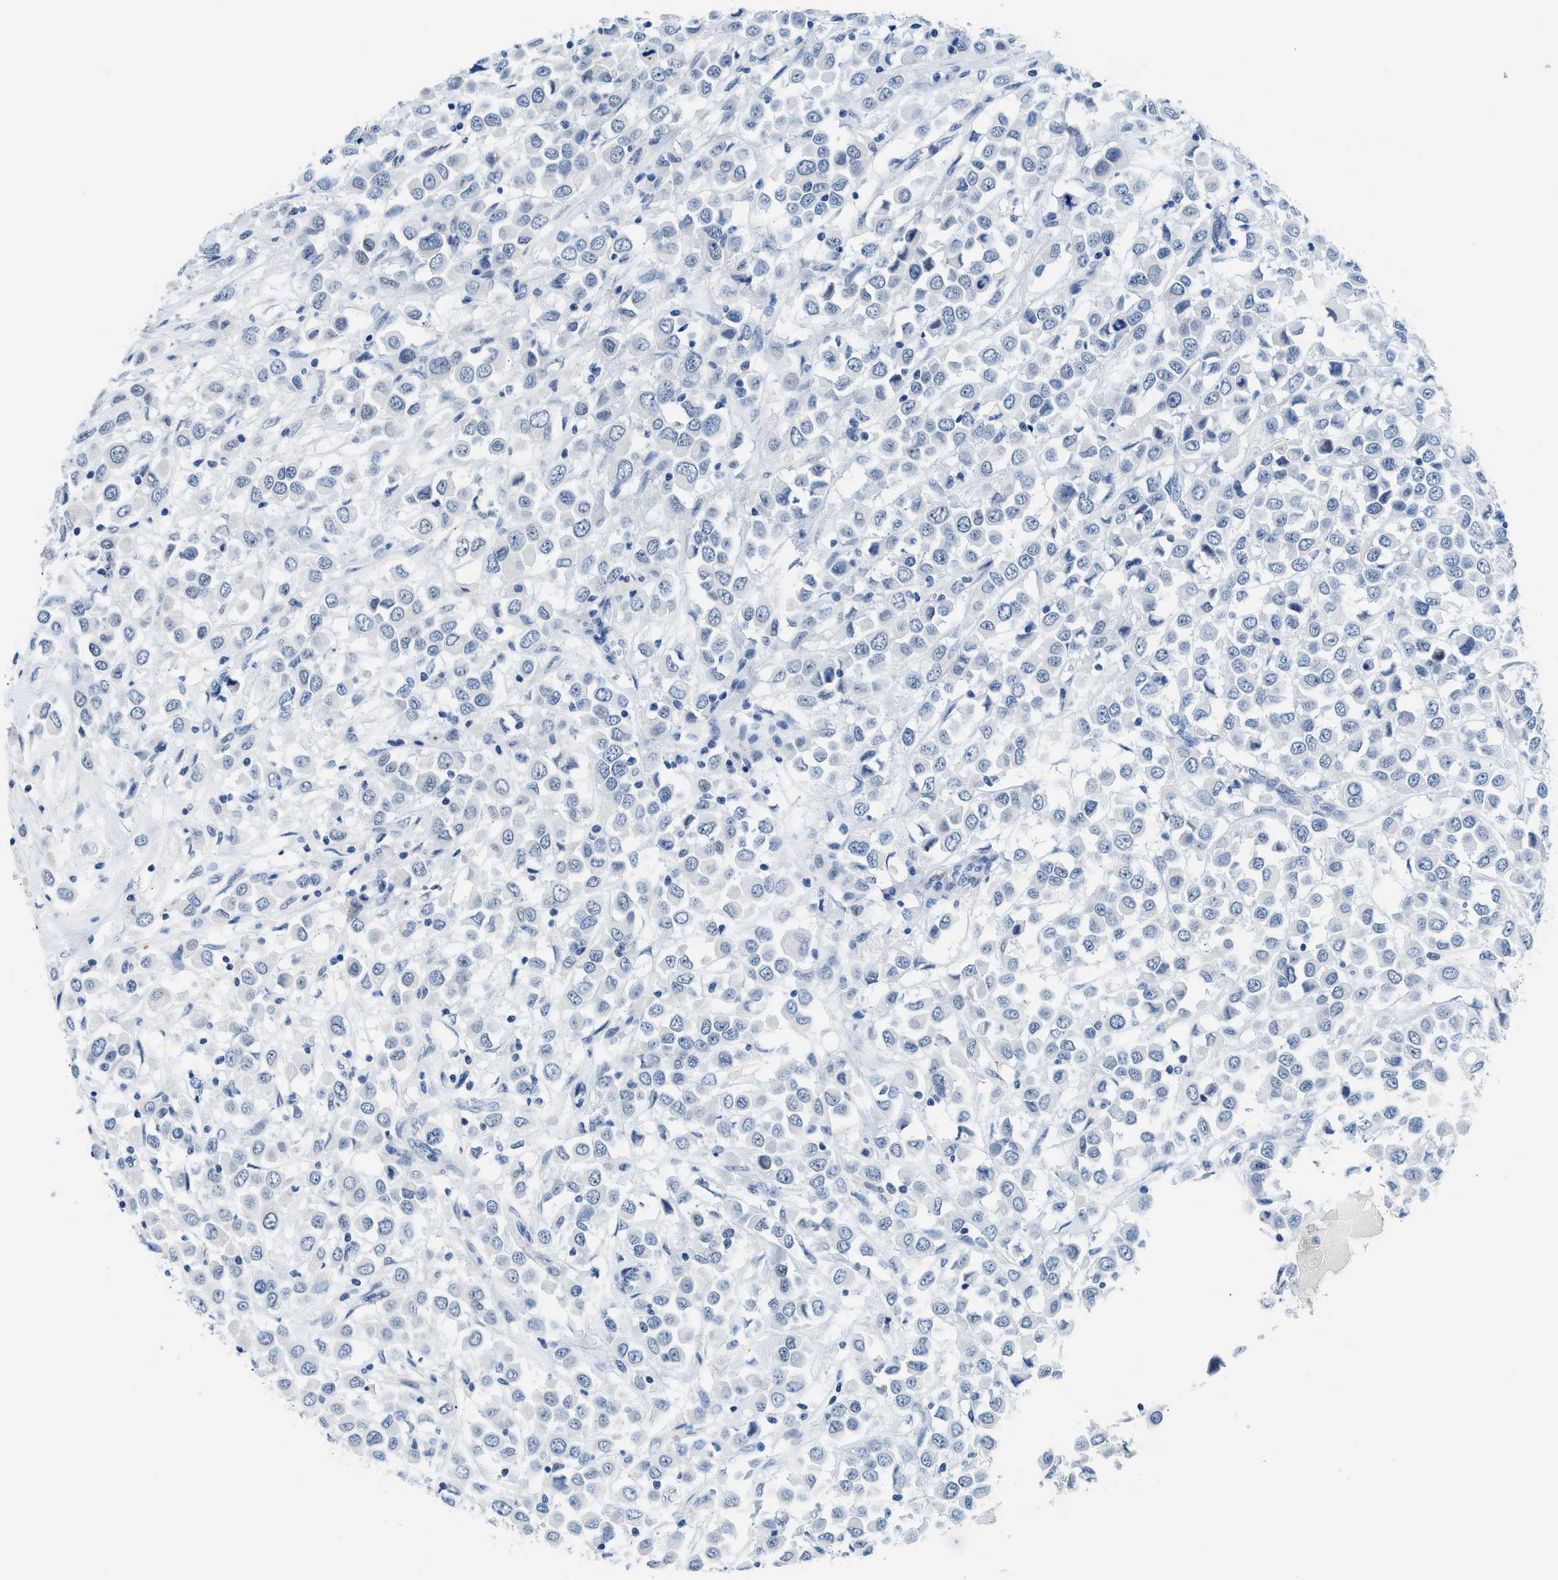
{"staining": {"intensity": "negative", "quantity": "none", "location": "none"}, "tissue": "breast cancer", "cell_type": "Tumor cells", "image_type": "cancer", "snomed": [{"axis": "morphology", "description": "Duct carcinoma"}, {"axis": "topography", "description": "Breast"}], "caption": "Histopathology image shows no protein positivity in tumor cells of breast invasive ductal carcinoma tissue.", "gene": "MBL2", "patient": {"sex": "female", "age": 61}}